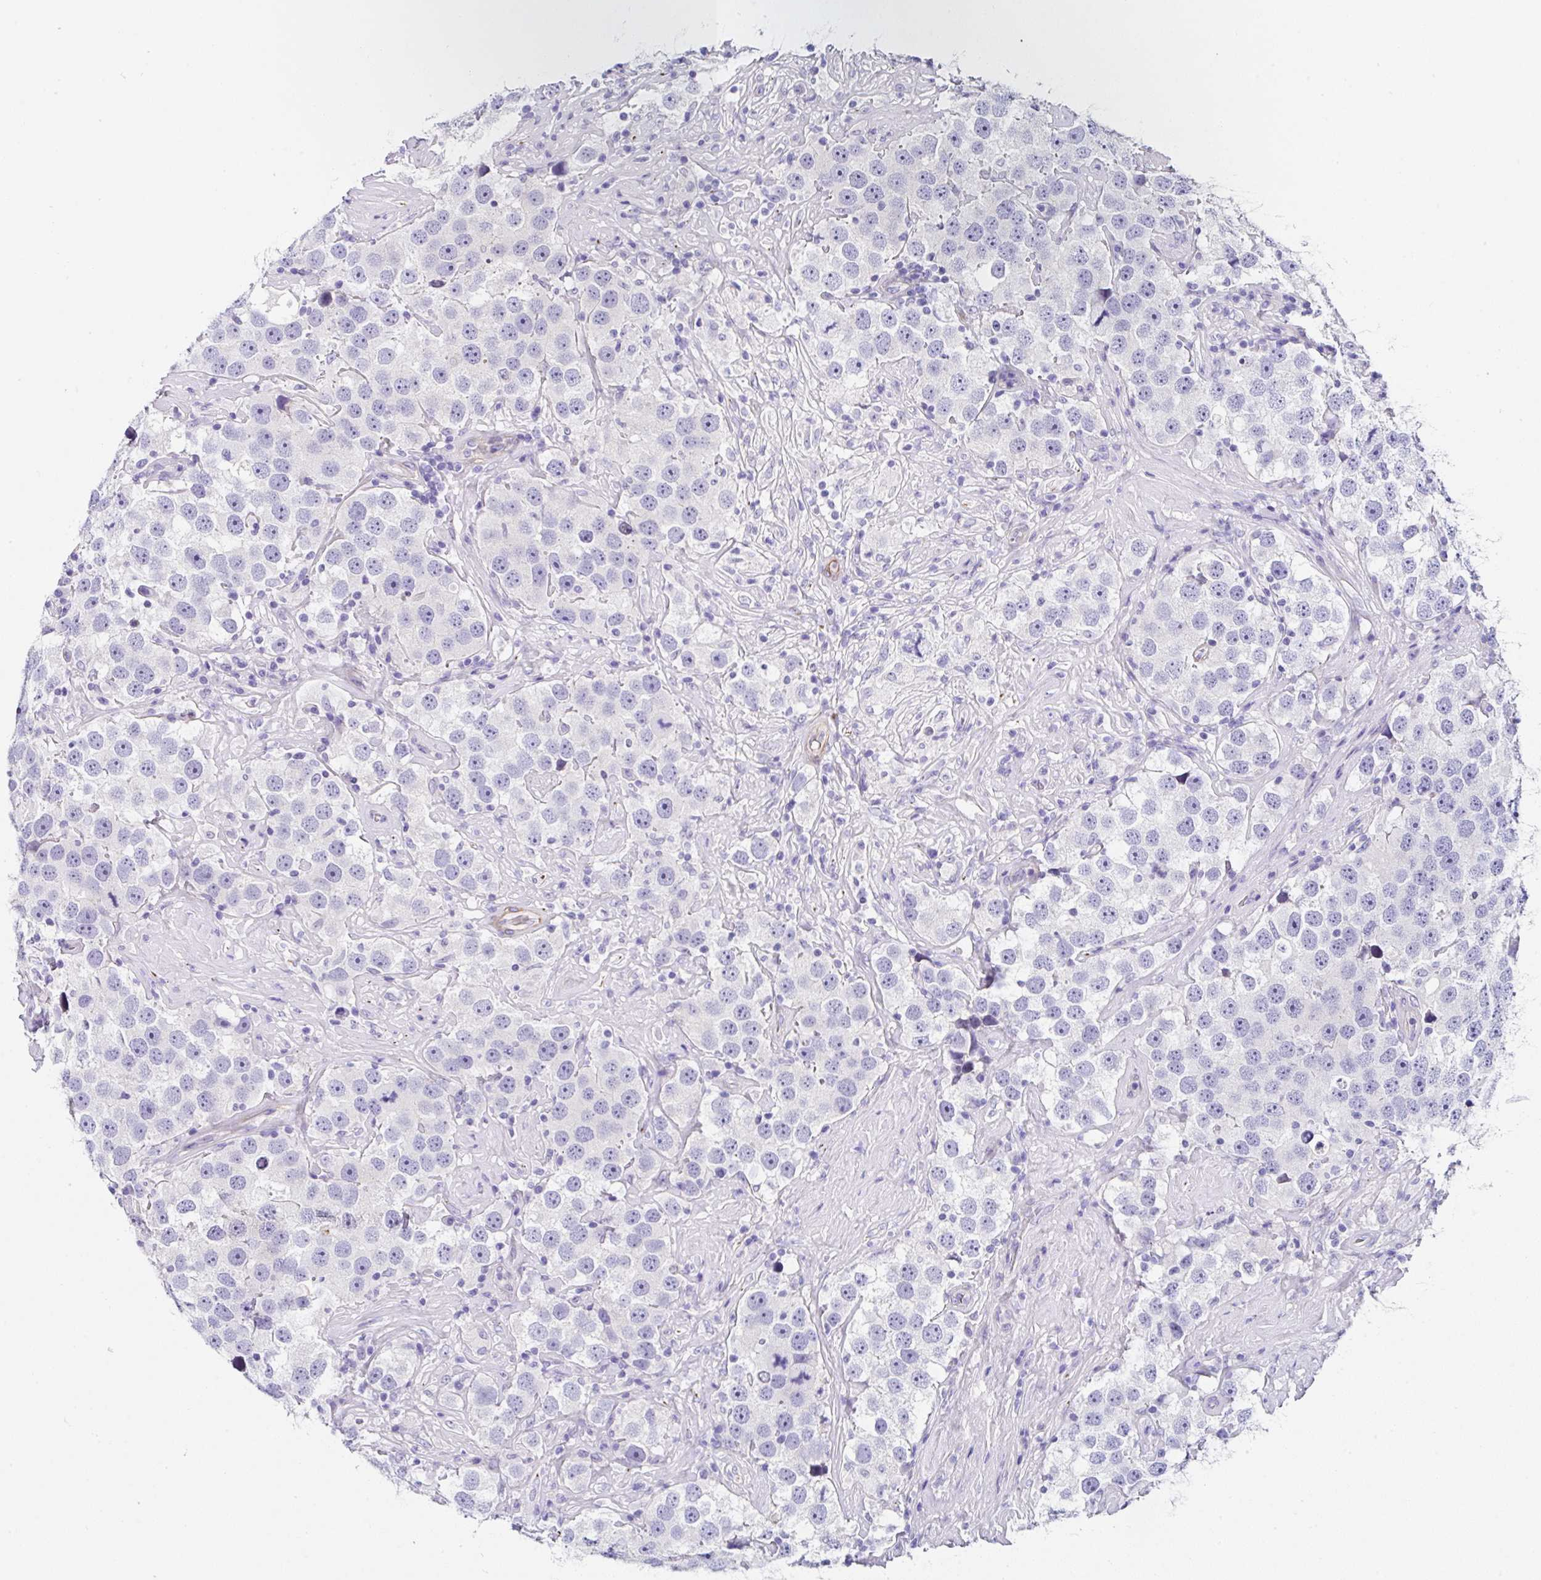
{"staining": {"intensity": "negative", "quantity": "none", "location": "none"}, "tissue": "testis cancer", "cell_type": "Tumor cells", "image_type": "cancer", "snomed": [{"axis": "morphology", "description": "Seminoma, NOS"}, {"axis": "topography", "description": "Testis"}], "caption": "This micrograph is of seminoma (testis) stained with IHC to label a protein in brown with the nuclei are counter-stained blue. There is no staining in tumor cells.", "gene": "PPFIA4", "patient": {"sex": "male", "age": 49}}